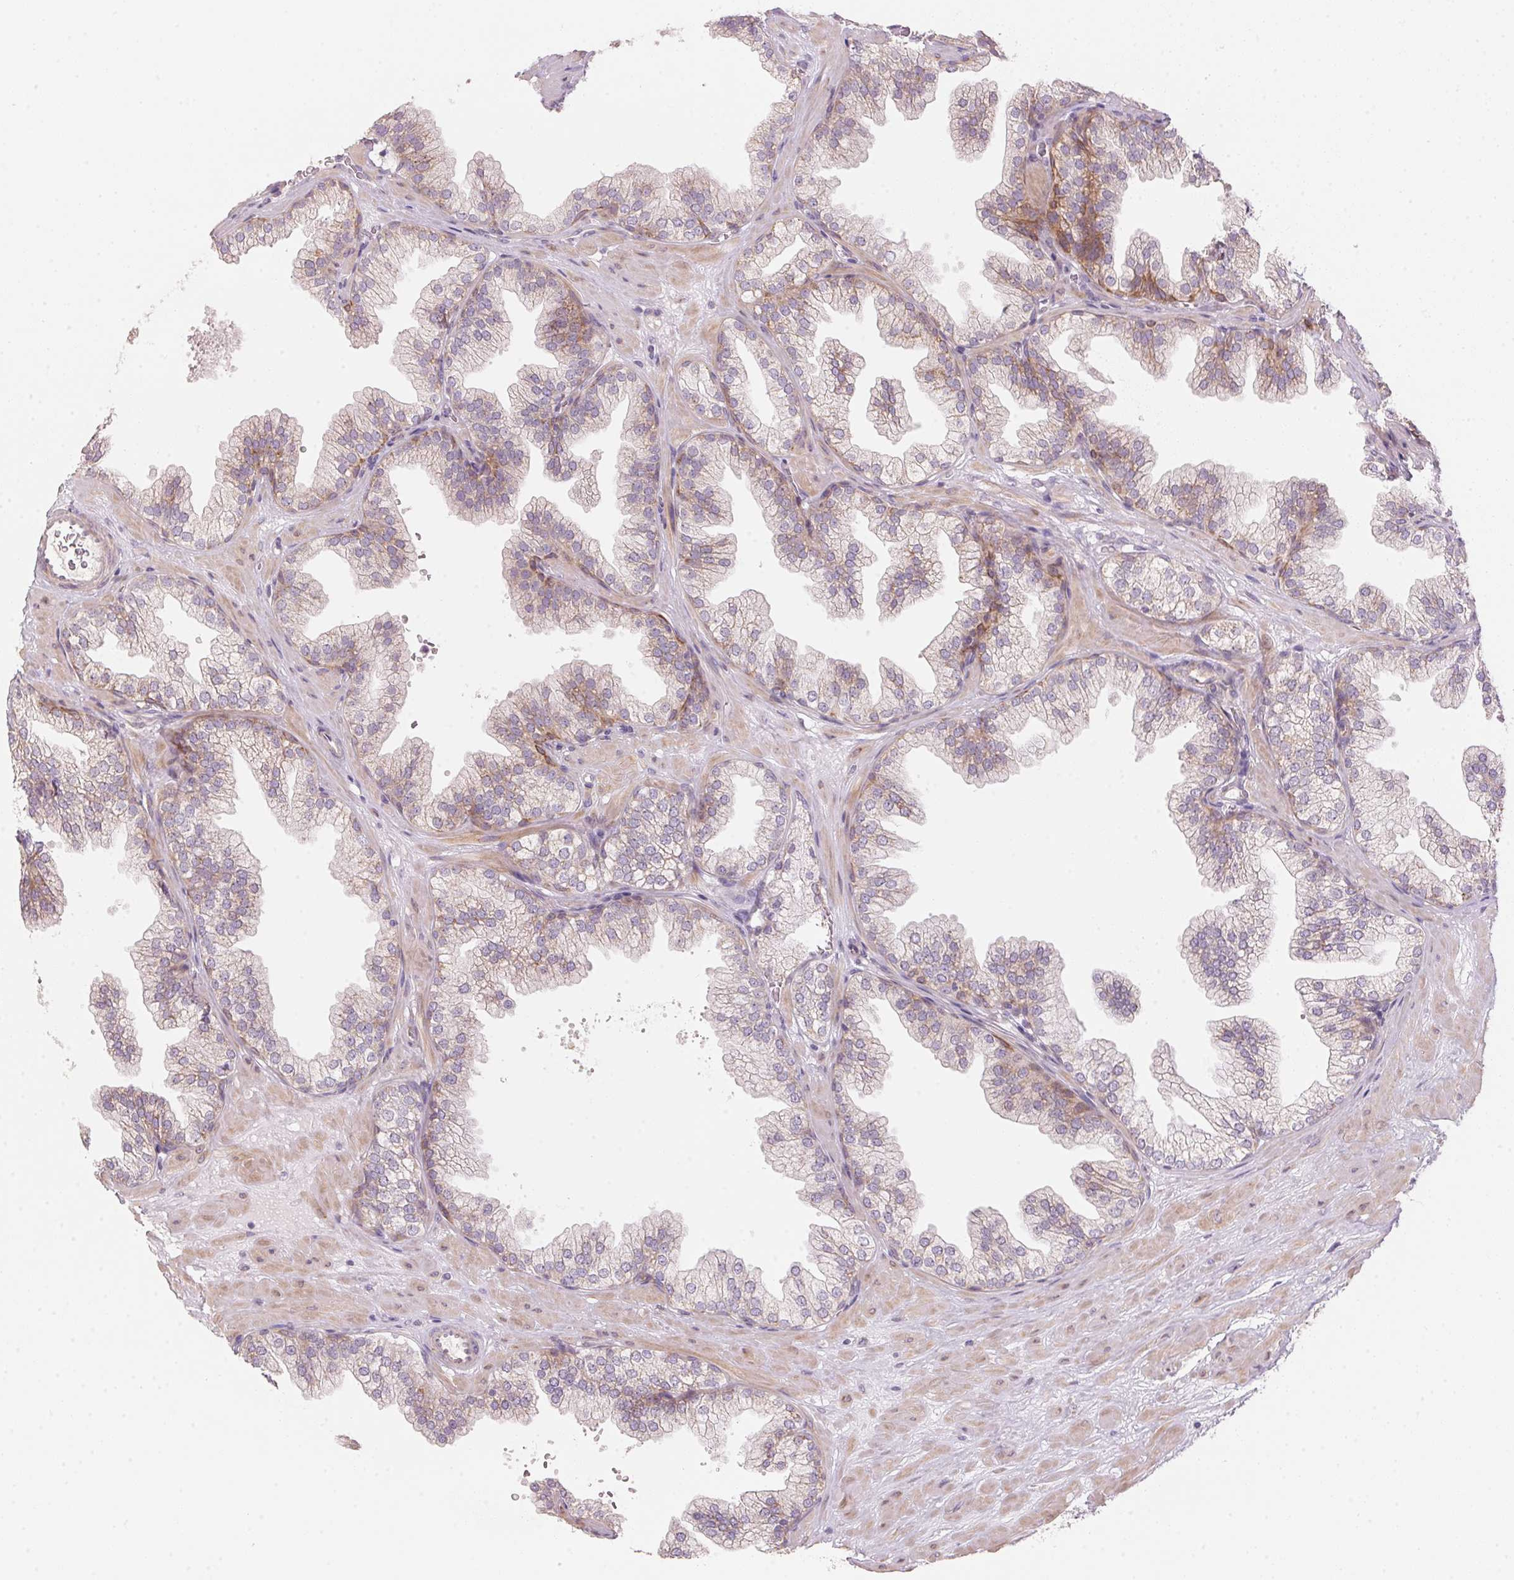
{"staining": {"intensity": "weak", "quantity": "<25%", "location": "cytoplasmic/membranous"}, "tissue": "prostate", "cell_type": "Glandular cells", "image_type": "normal", "snomed": [{"axis": "morphology", "description": "Normal tissue, NOS"}, {"axis": "topography", "description": "Prostate"}], "caption": "Prostate stained for a protein using IHC reveals no staining glandular cells.", "gene": "BLOC1S2", "patient": {"sex": "male", "age": 37}}